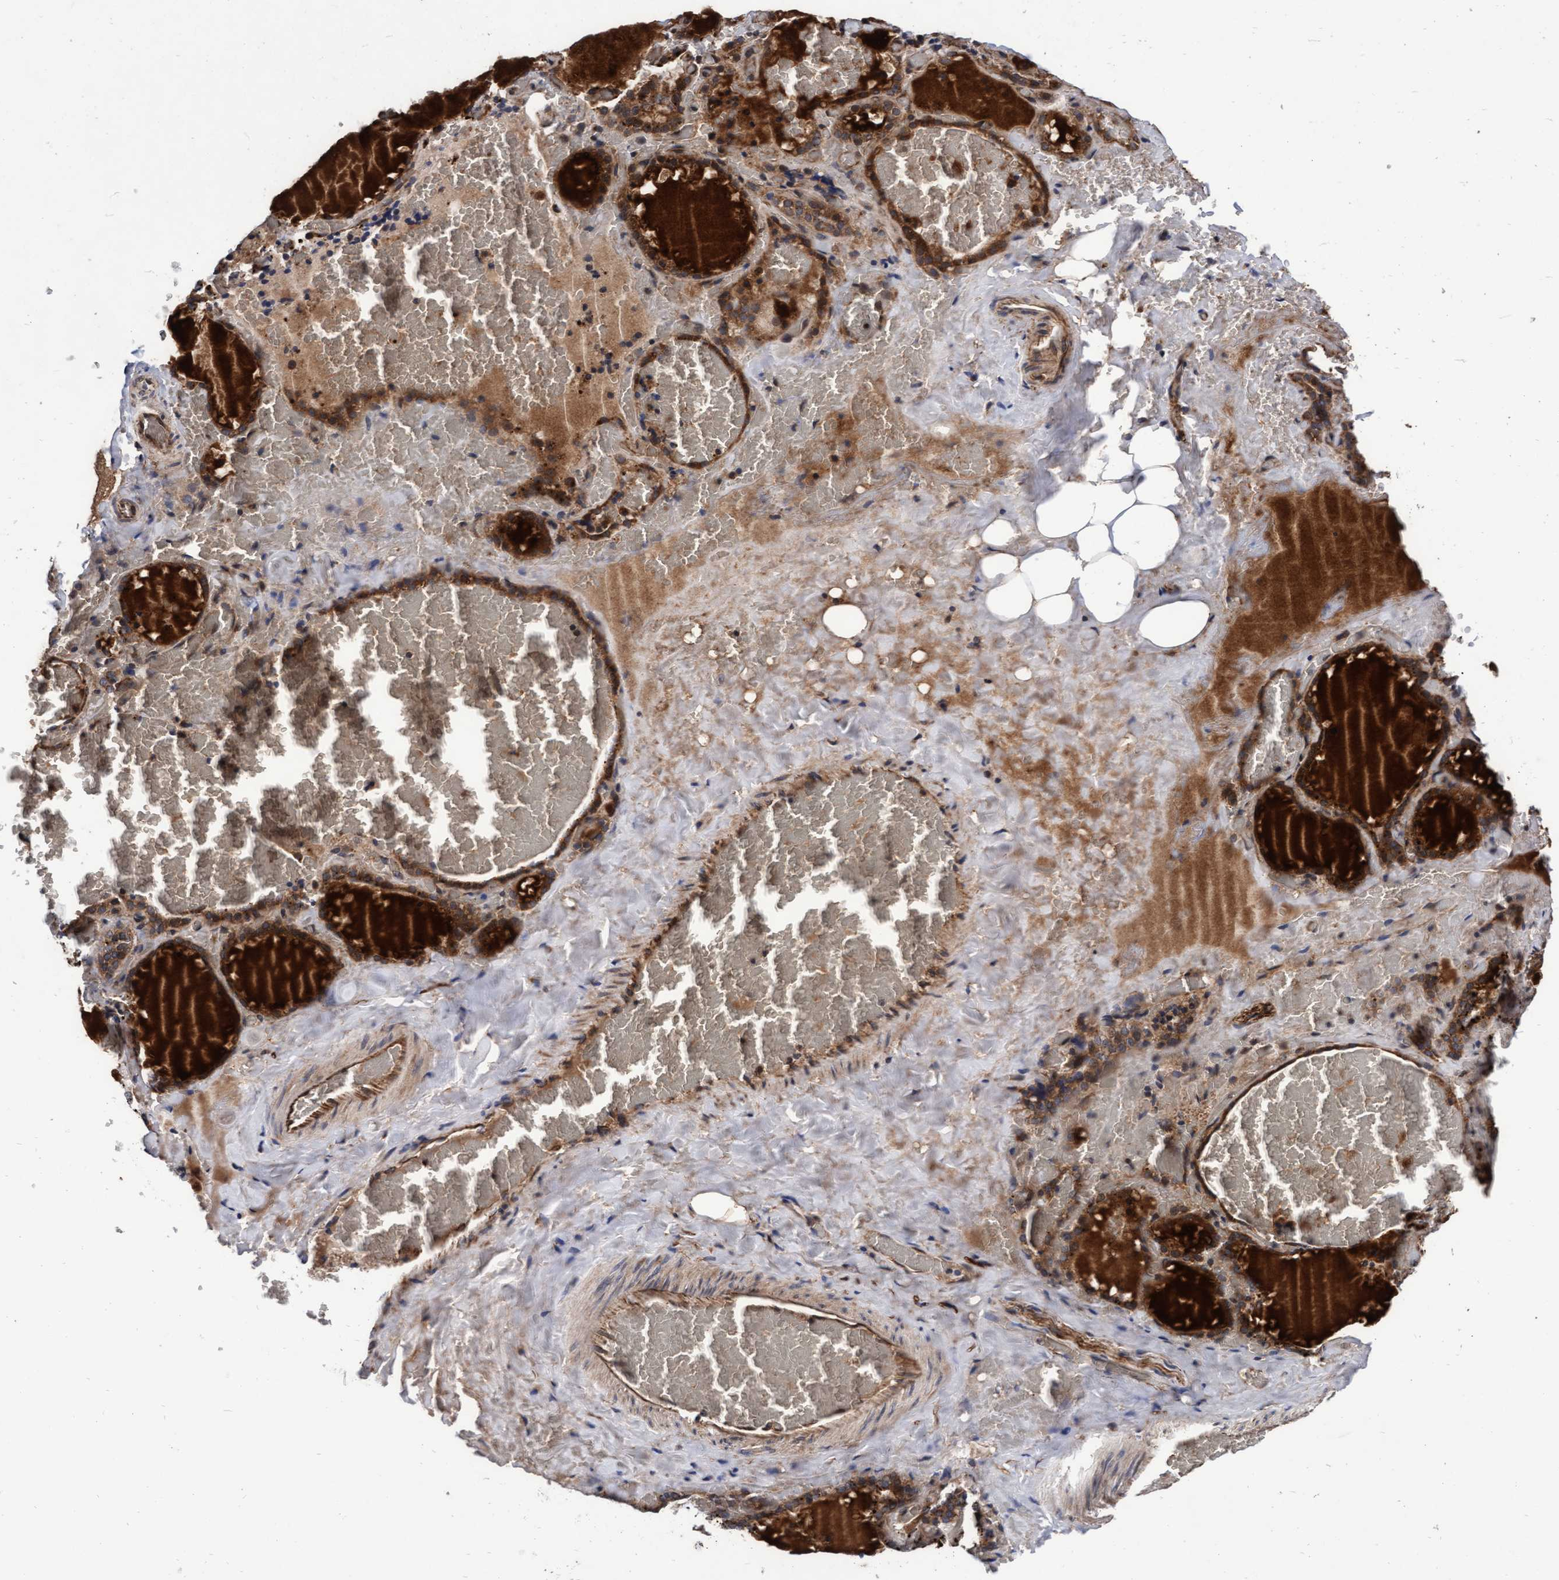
{"staining": {"intensity": "moderate", "quantity": ">75%", "location": "cytoplasmic/membranous"}, "tissue": "thyroid gland", "cell_type": "Glandular cells", "image_type": "normal", "snomed": [{"axis": "morphology", "description": "Normal tissue, NOS"}, {"axis": "topography", "description": "Thyroid gland"}], "caption": "IHC histopathology image of normal human thyroid gland stained for a protein (brown), which shows medium levels of moderate cytoplasmic/membranous expression in about >75% of glandular cells.", "gene": "EFCAB13", "patient": {"sex": "female", "age": 22}}